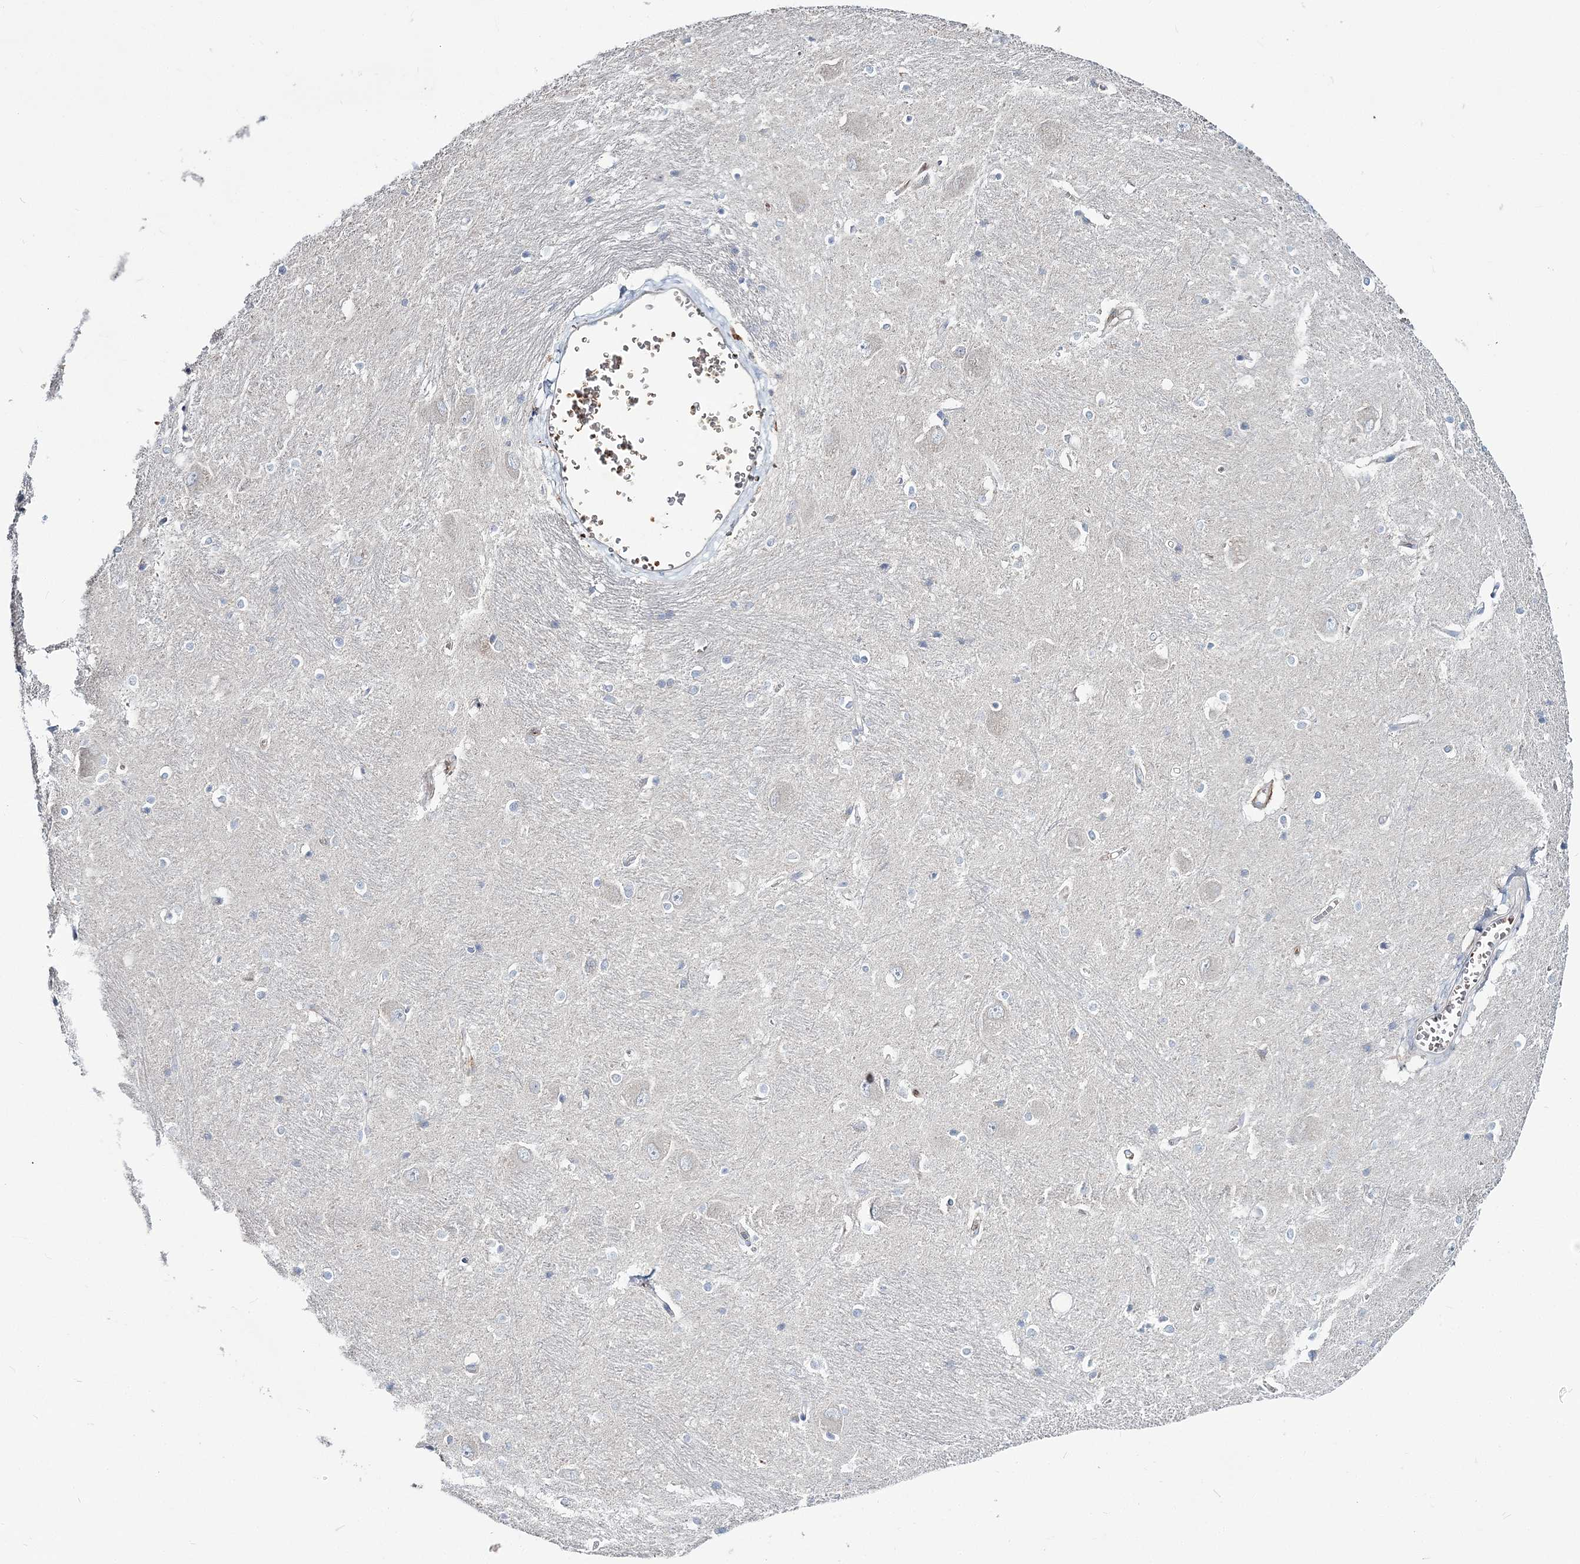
{"staining": {"intensity": "negative", "quantity": "none", "location": "none"}, "tissue": "caudate", "cell_type": "Glial cells", "image_type": "normal", "snomed": [{"axis": "morphology", "description": "Normal tissue, NOS"}, {"axis": "topography", "description": "Lateral ventricle wall"}], "caption": "High power microscopy histopathology image of an IHC micrograph of benign caudate, revealing no significant positivity in glial cells. (DAB IHC visualized using brightfield microscopy, high magnification).", "gene": "ATP11B", "patient": {"sex": "male", "age": 37}}